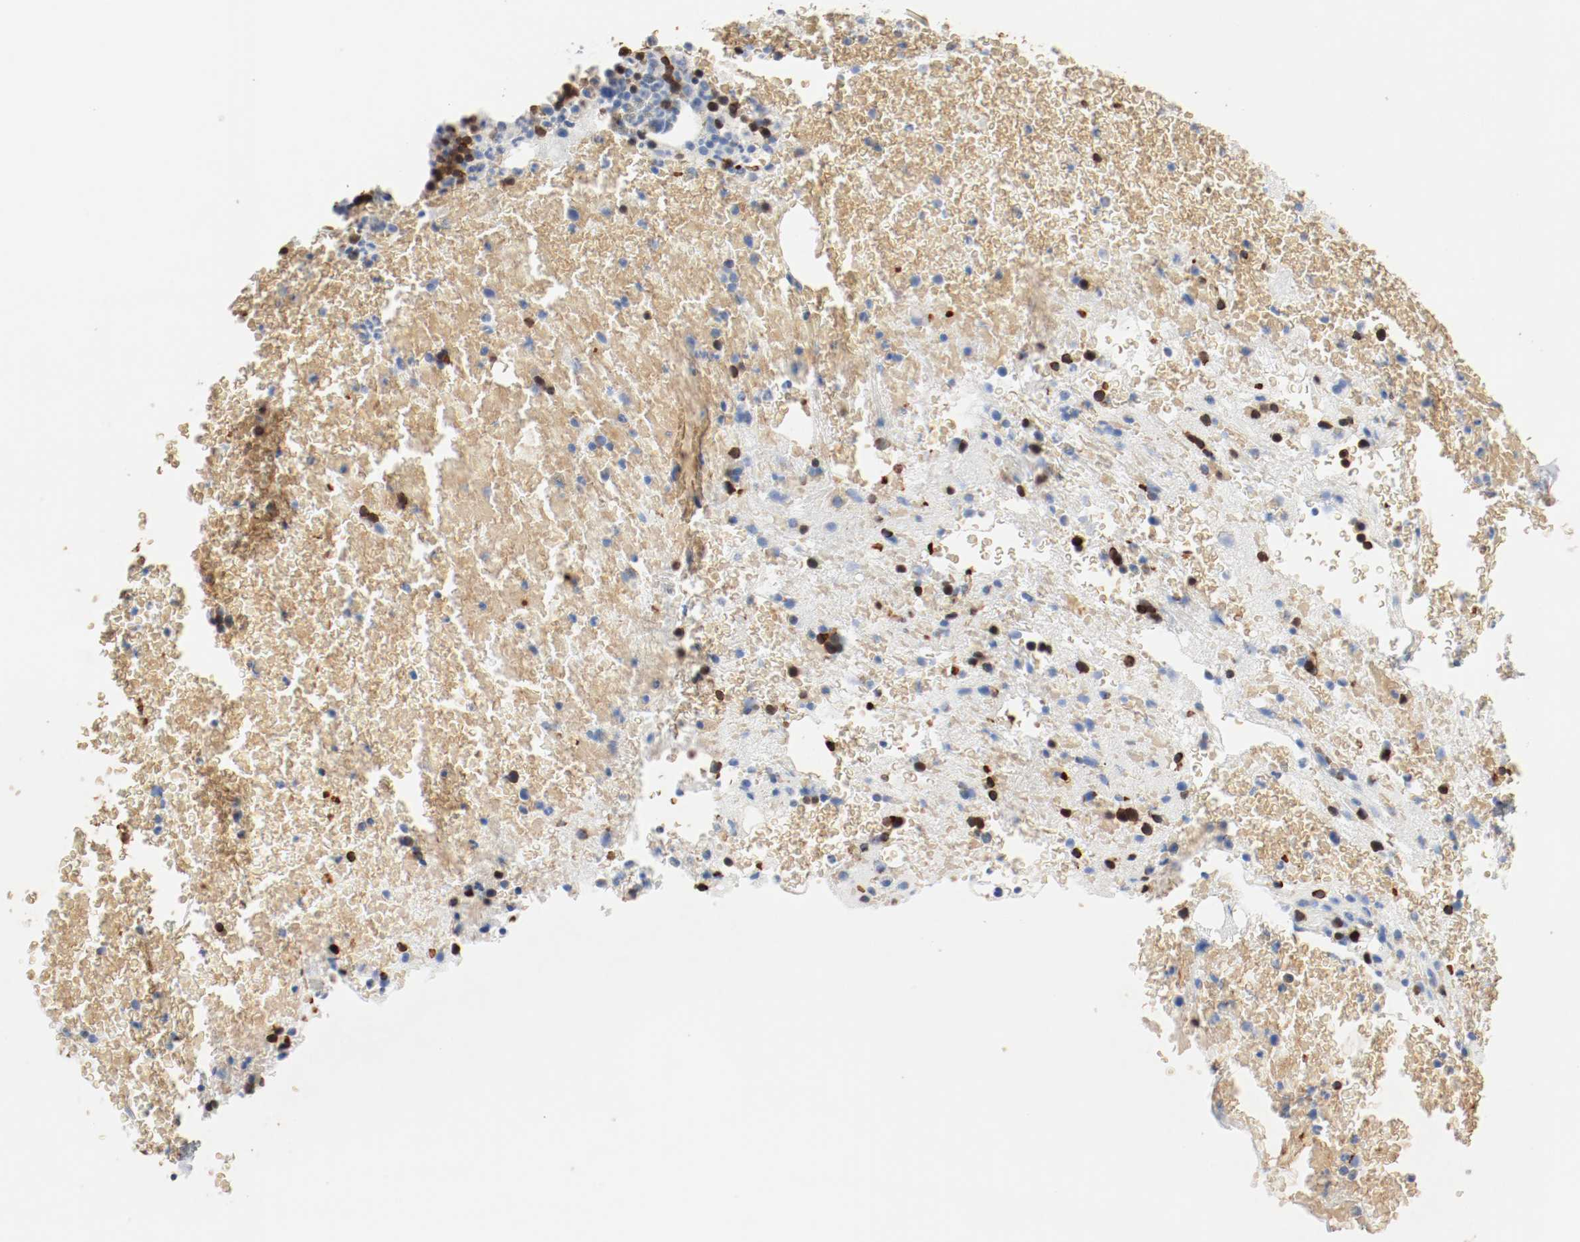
{"staining": {"intensity": "strong", "quantity": "25%-75%", "location": "nuclear"}, "tissue": "bone marrow", "cell_type": "Hematopoietic cells", "image_type": "normal", "snomed": [{"axis": "morphology", "description": "Normal tissue, NOS"}, {"axis": "topography", "description": "Bone marrow"}], "caption": "Unremarkable bone marrow exhibits strong nuclear positivity in approximately 25%-75% of hematopoietic cells.", "gene": "NDUFB8", "patient": {"sex": "male", "age": 76}}